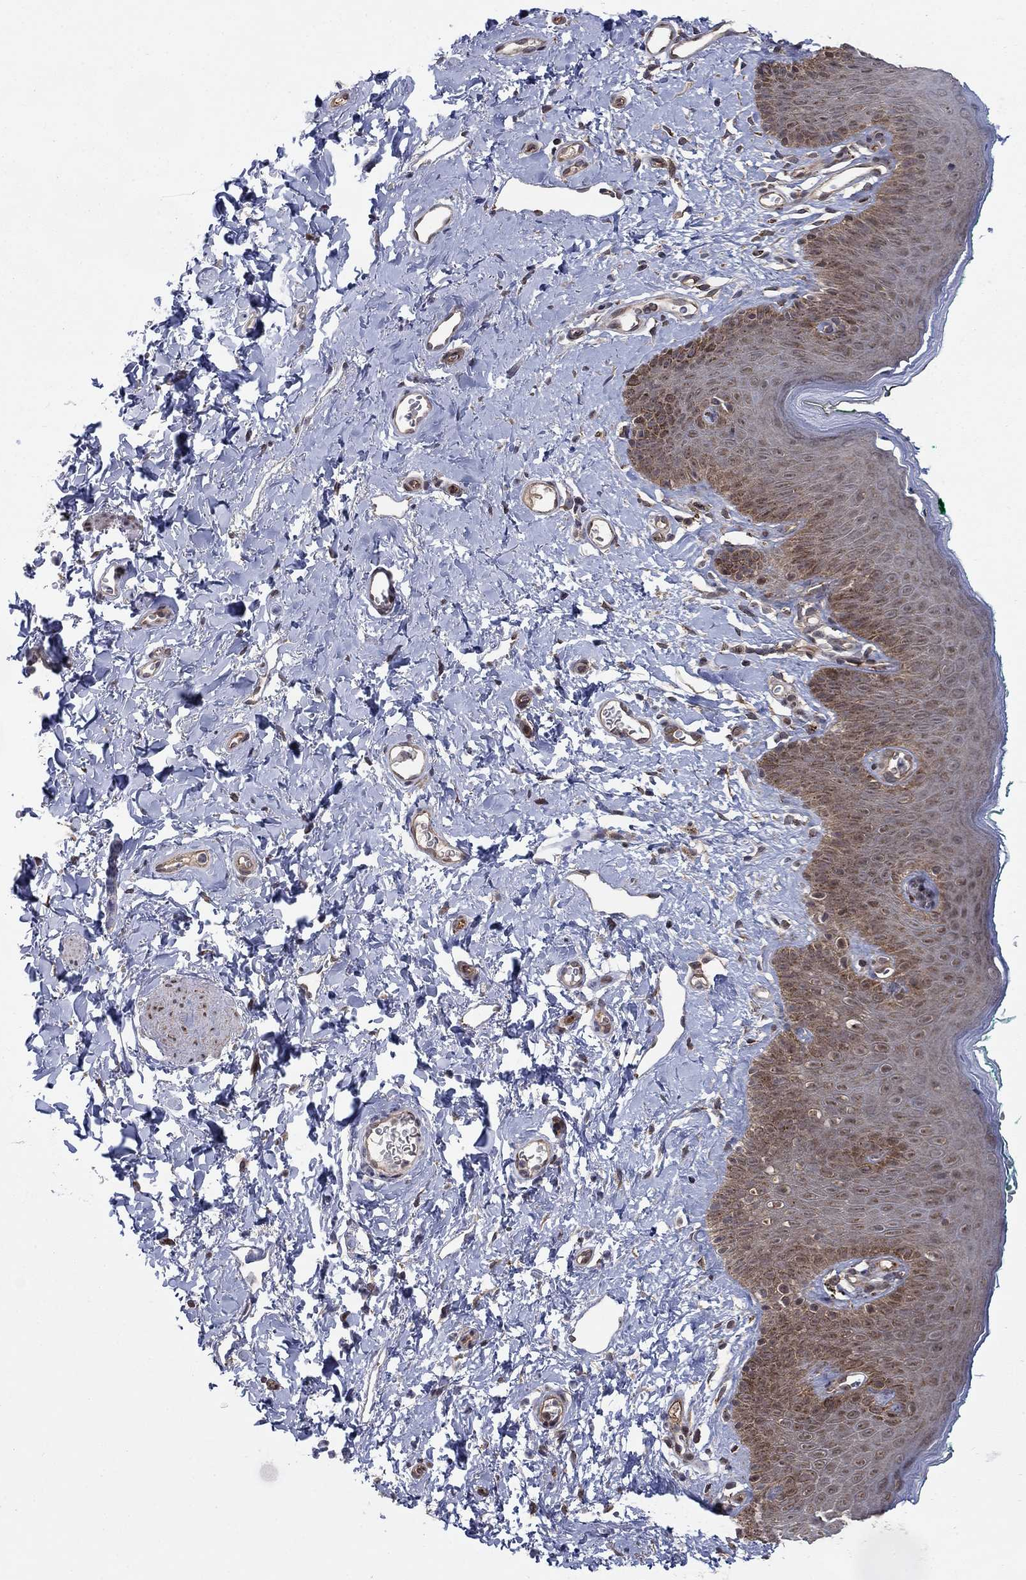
{"staining": {"intensity": "moderate", "quantity": "25%-75%", "location": "cytoplasmic/membranous,nuclear"}, "tissue": "skin", "cell_type": "Epidermal cells", "image_type": "normal", "snomed": [{"axis": "morphology", "description": "Normal tissue, NOS"}, {"axis": "topography", "description": "Vulva"}], "caption": "Immunohistochemistry (IHC) photomicrograph of normal skin stained for a protein (brown), which shows medium levels of moderate cytoplasmic/membranous,nuclear expression in approximately 25%-75% of epidermal cells.", "gene": "SH3RF1", "patient": {"sex": "female", "age": 66}}